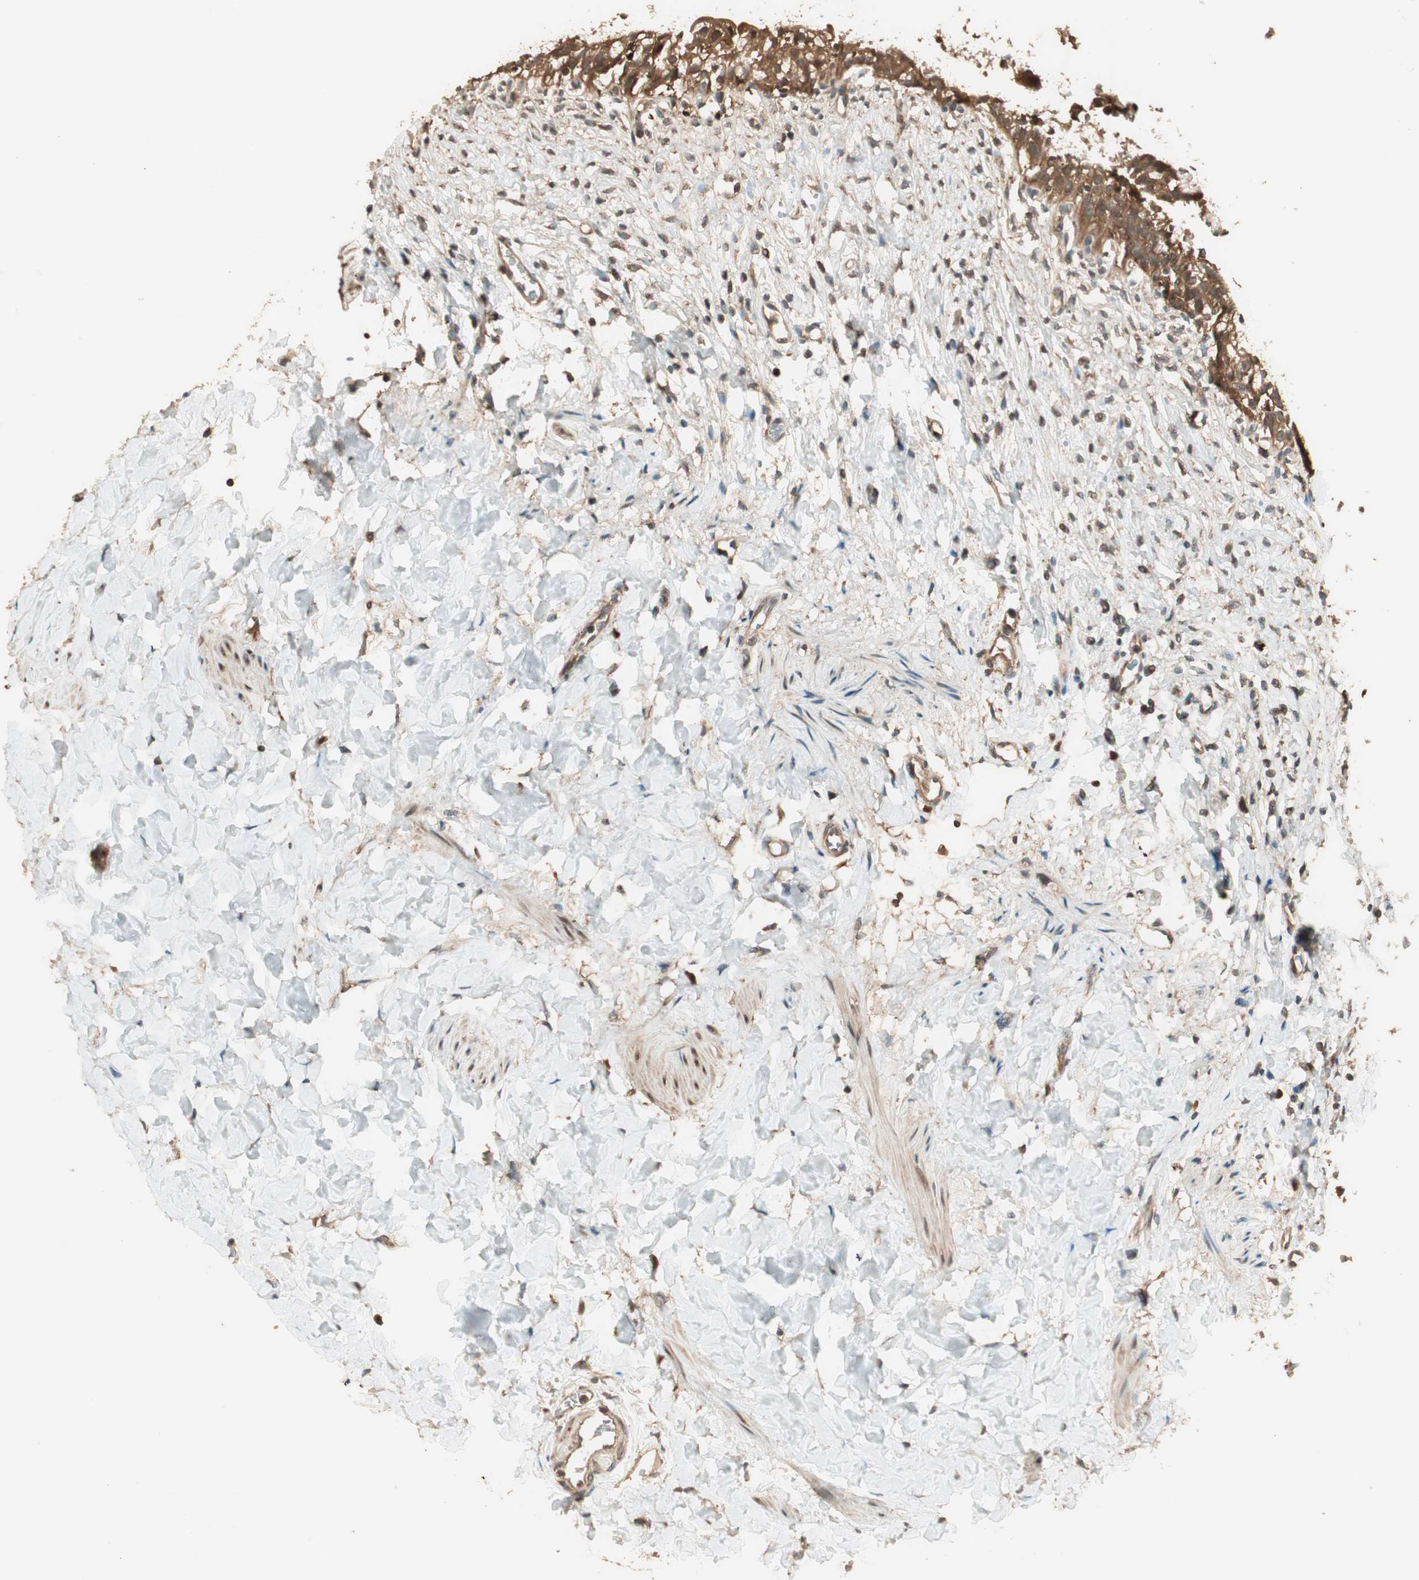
{"staining": {"intensity": "strong", "quantity": ">75%", "location": "cytoplasmic/membranous"}, "tissue": "urinary bladder", "cell_type": "Urothelial cells", "image_type": "normal", "snomed": [{"axis": "morphology", "description": "Normal tissue, NOS"}, {"axis": "morphology", "description": "Inflammation, NOS"}, {"axis": "topography", "description": "Urinary bladder"}], "caption": "IHC of benign urinary bladder shows high levels of strong cytoplasmic/membranous staining in about >75% of urothelial cells. The protein is stained brown, and the nuclei are stained in blue (DAB IHC with brightfield microscopy, high magnification).", "gene": "CNOT4", "patient": {"sex": "female", "age": 80}}